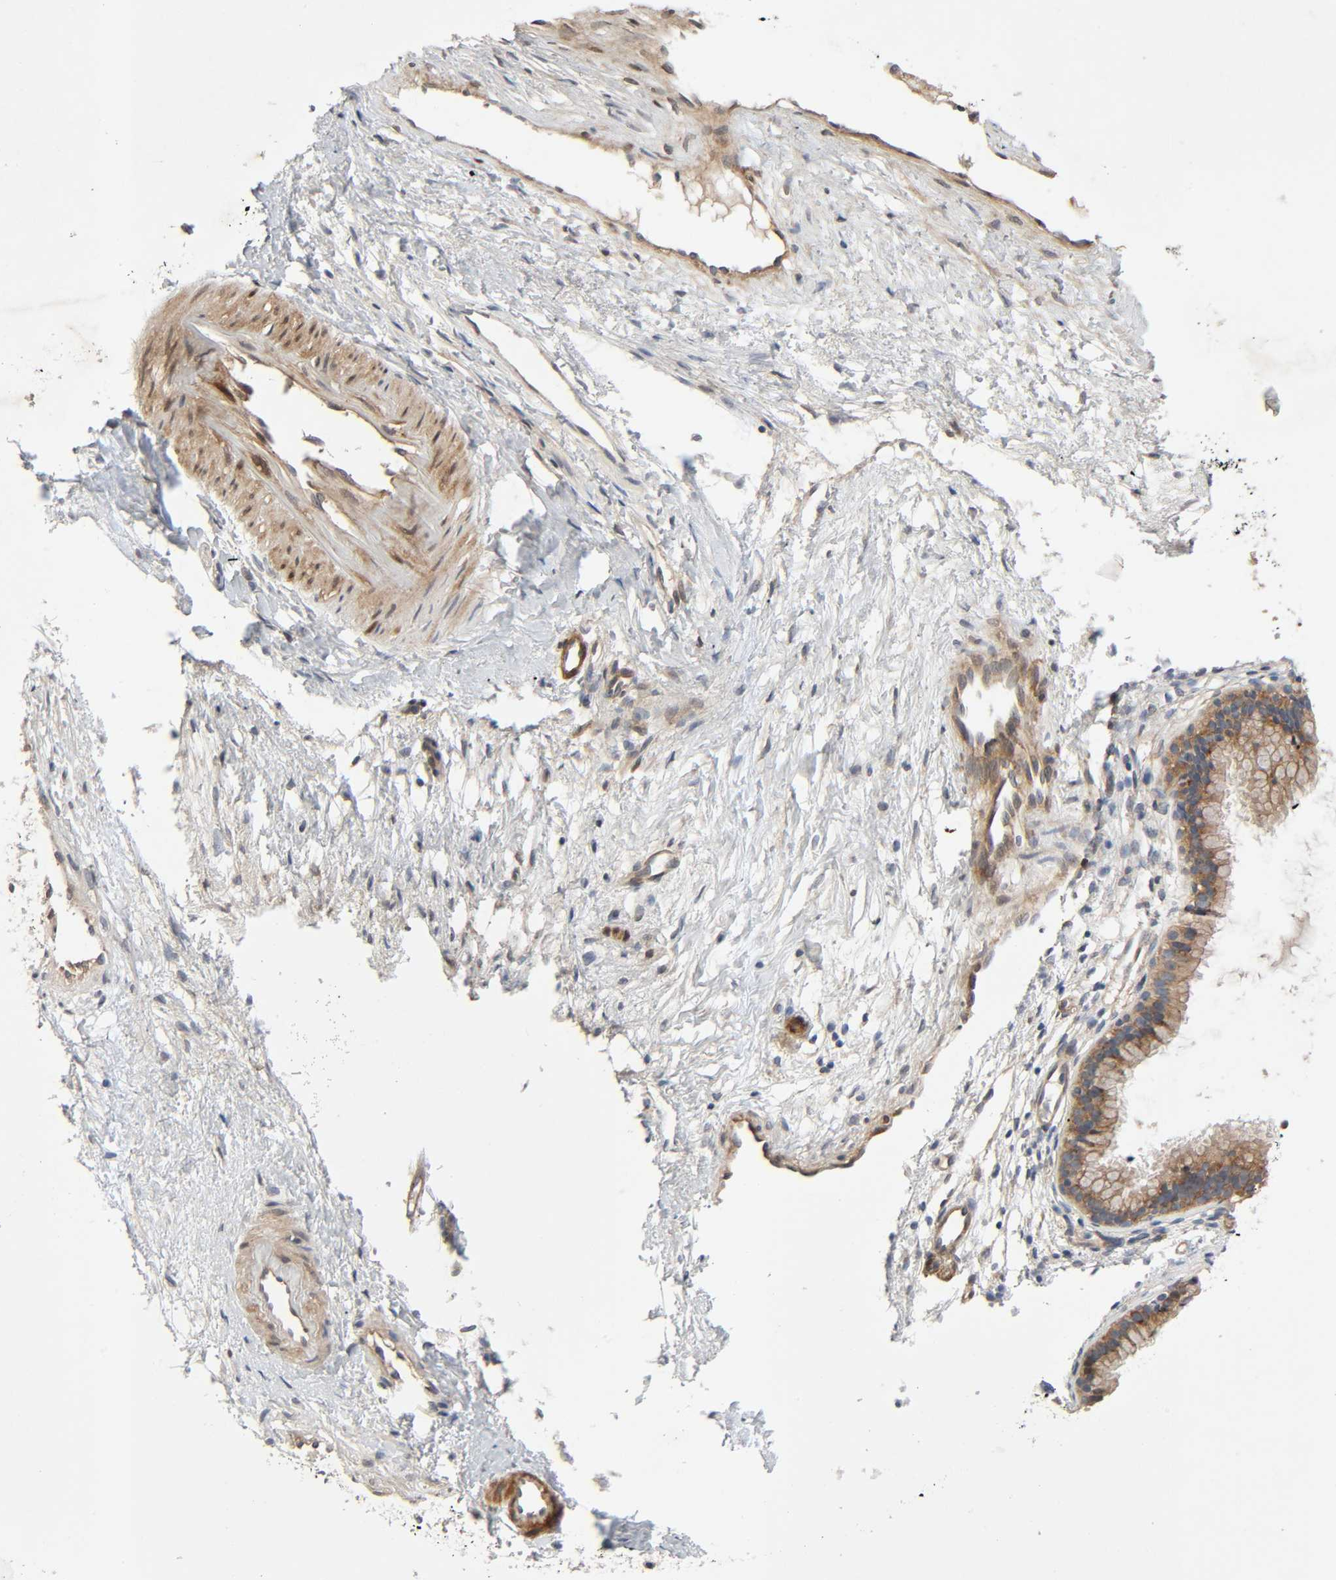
{"staining": {"intensity": "weak", "quantity": ">75%", "location": "cytoplasmic/membranous"}, "tissue": "nasopharynx", "cell_type": "Respiratory epithelial cells", "image_type": "normal", "snomed": [{"axis": "morphology", "description": "Normal tissue, NOS"}, {"axis": "topography", "description": "Nasopharynx"}], "caption": "Nasopharynx stained with DAB immunohistochemistry displays low levels of weak cytoplasmic/membranous expression in about >75% of respiratory epithelial cells.", "gene": "PTK2", "patient": {"sex": "male", "age": 21}}